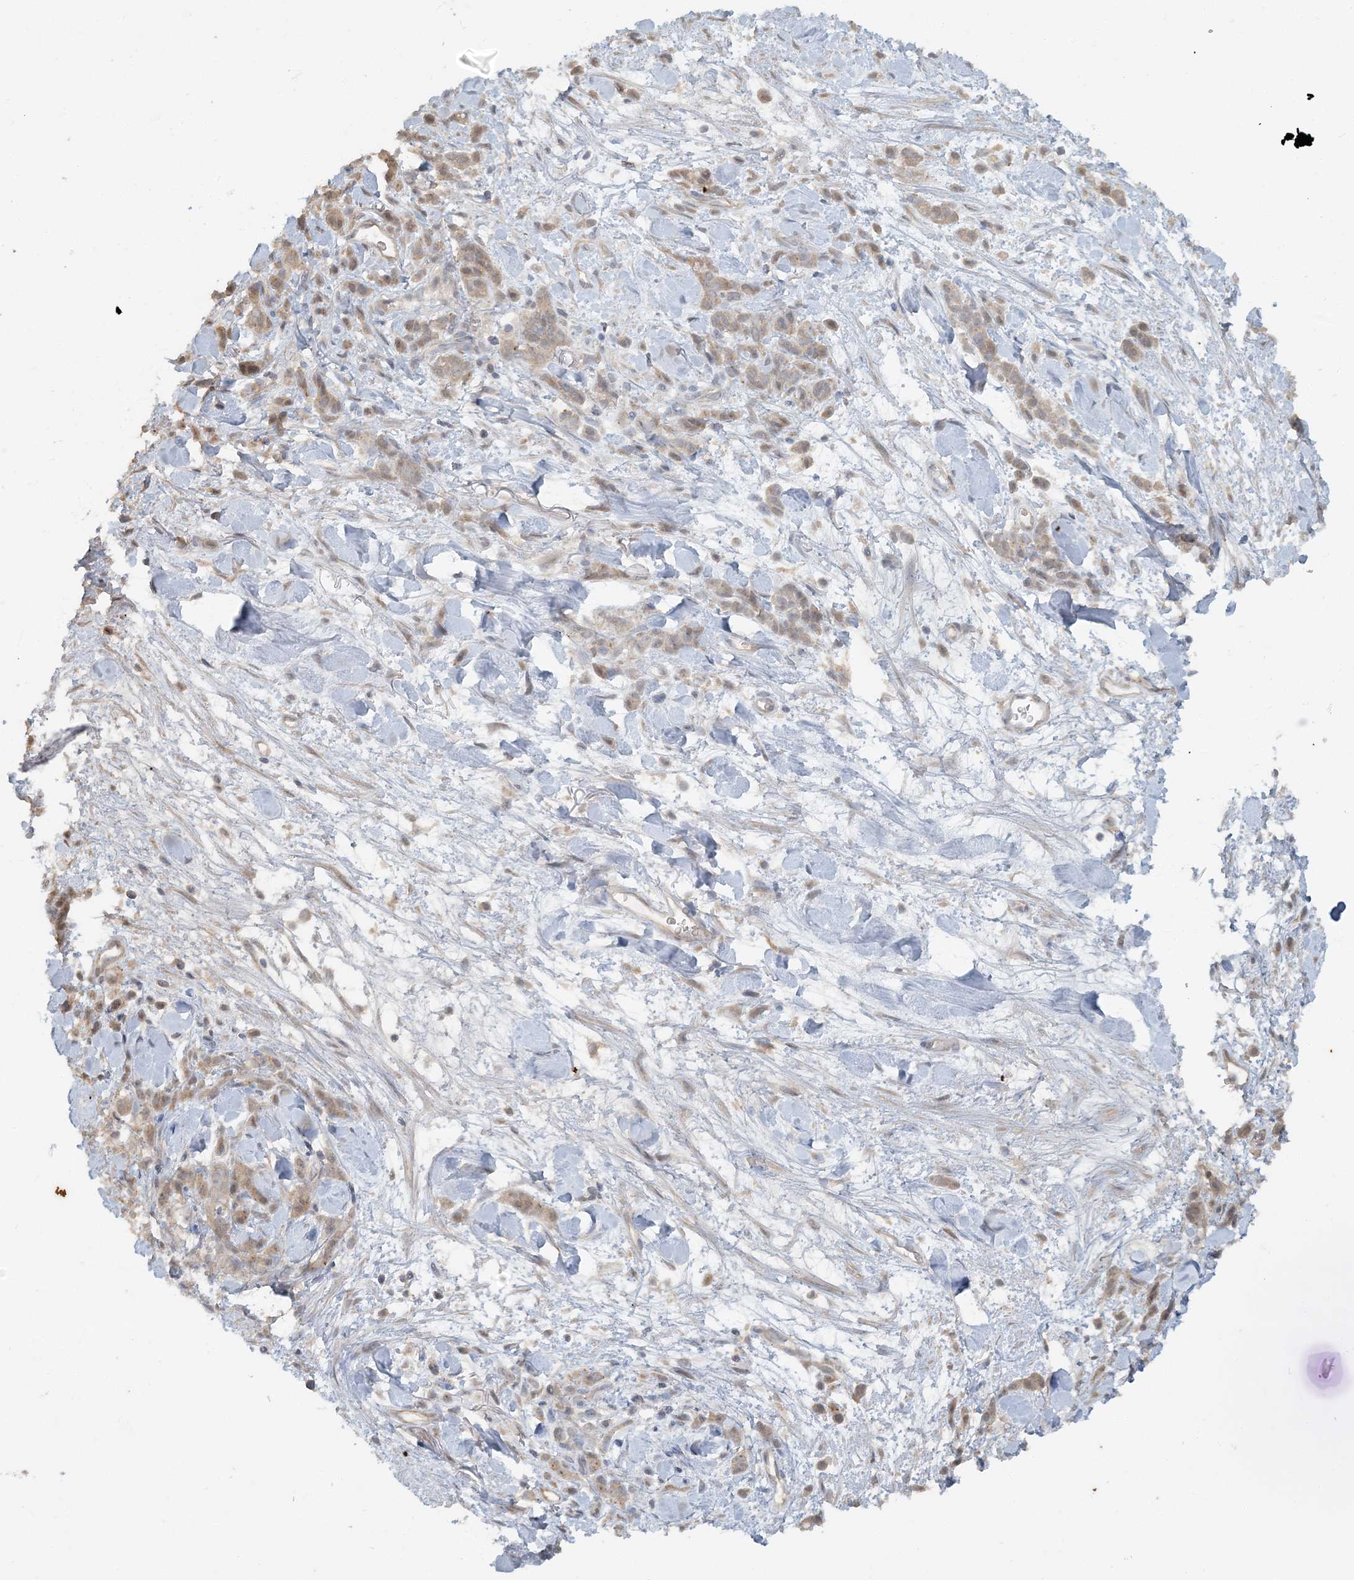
{"staining": {"intensity": "weak", "quantity": ">75%", "location": "cytoplasmic/membranous"}, "tissue": "stomach cancer", "cell_type": "Tumor cells", "image_type": "cancer", "snomed": [{"axis": "morphology", "description": "Normal tissue, NOS"}, {"axis": "morphology", "description": "Adenocarcinoma, NOS"}, {"axis": "topography", "description": "Stomach"}], "caption": "The histopathology image reveals a brown stain indicating the presence of a protein in the cytoplasmic/membranous of tumor cells in stomach cancer (adenocarcinoma).", "gene": "AK9", "patient": {"sex": "male", "age": 82}}